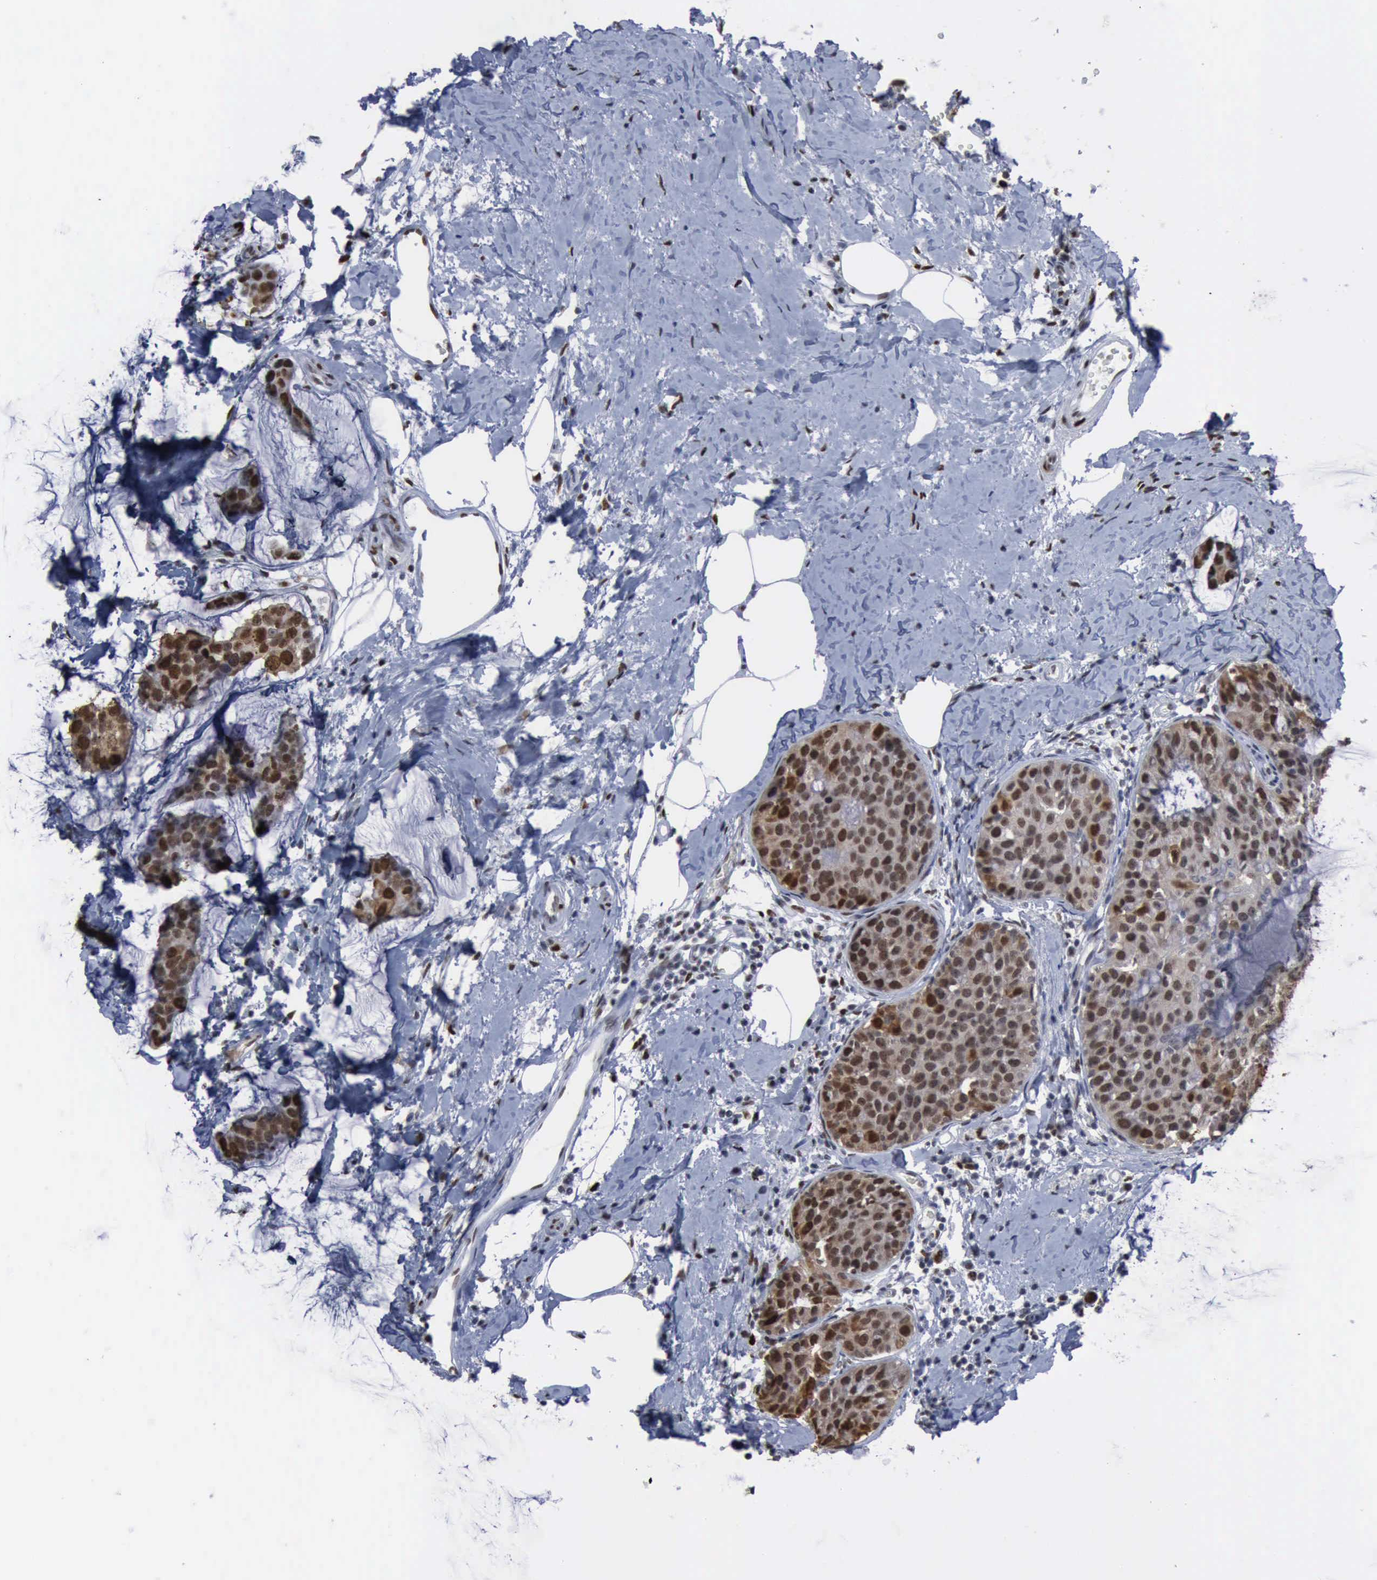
{"staining": {"intensity": "strong", "quantity": ">75%", "location": "nuclear"}, "tissue": "breast cancer", "cell_type": "Tumor cells", "image_type": "cancer", "snomed": [{"axis": "morphology", "description": "Normal tissue, NOS"}, {"axis": "morphology", "description": "Duct carcinoma"}, {"axis": "topography", "description": "Breast"}], "caption": "Breast intraductal carcinoma was stained to show a protein in brown. There is high levels of strong nuclear staining in about >75% of tumor cells.", "gene": "PCNA", "patient": {"sex": "female", "age": 50}}